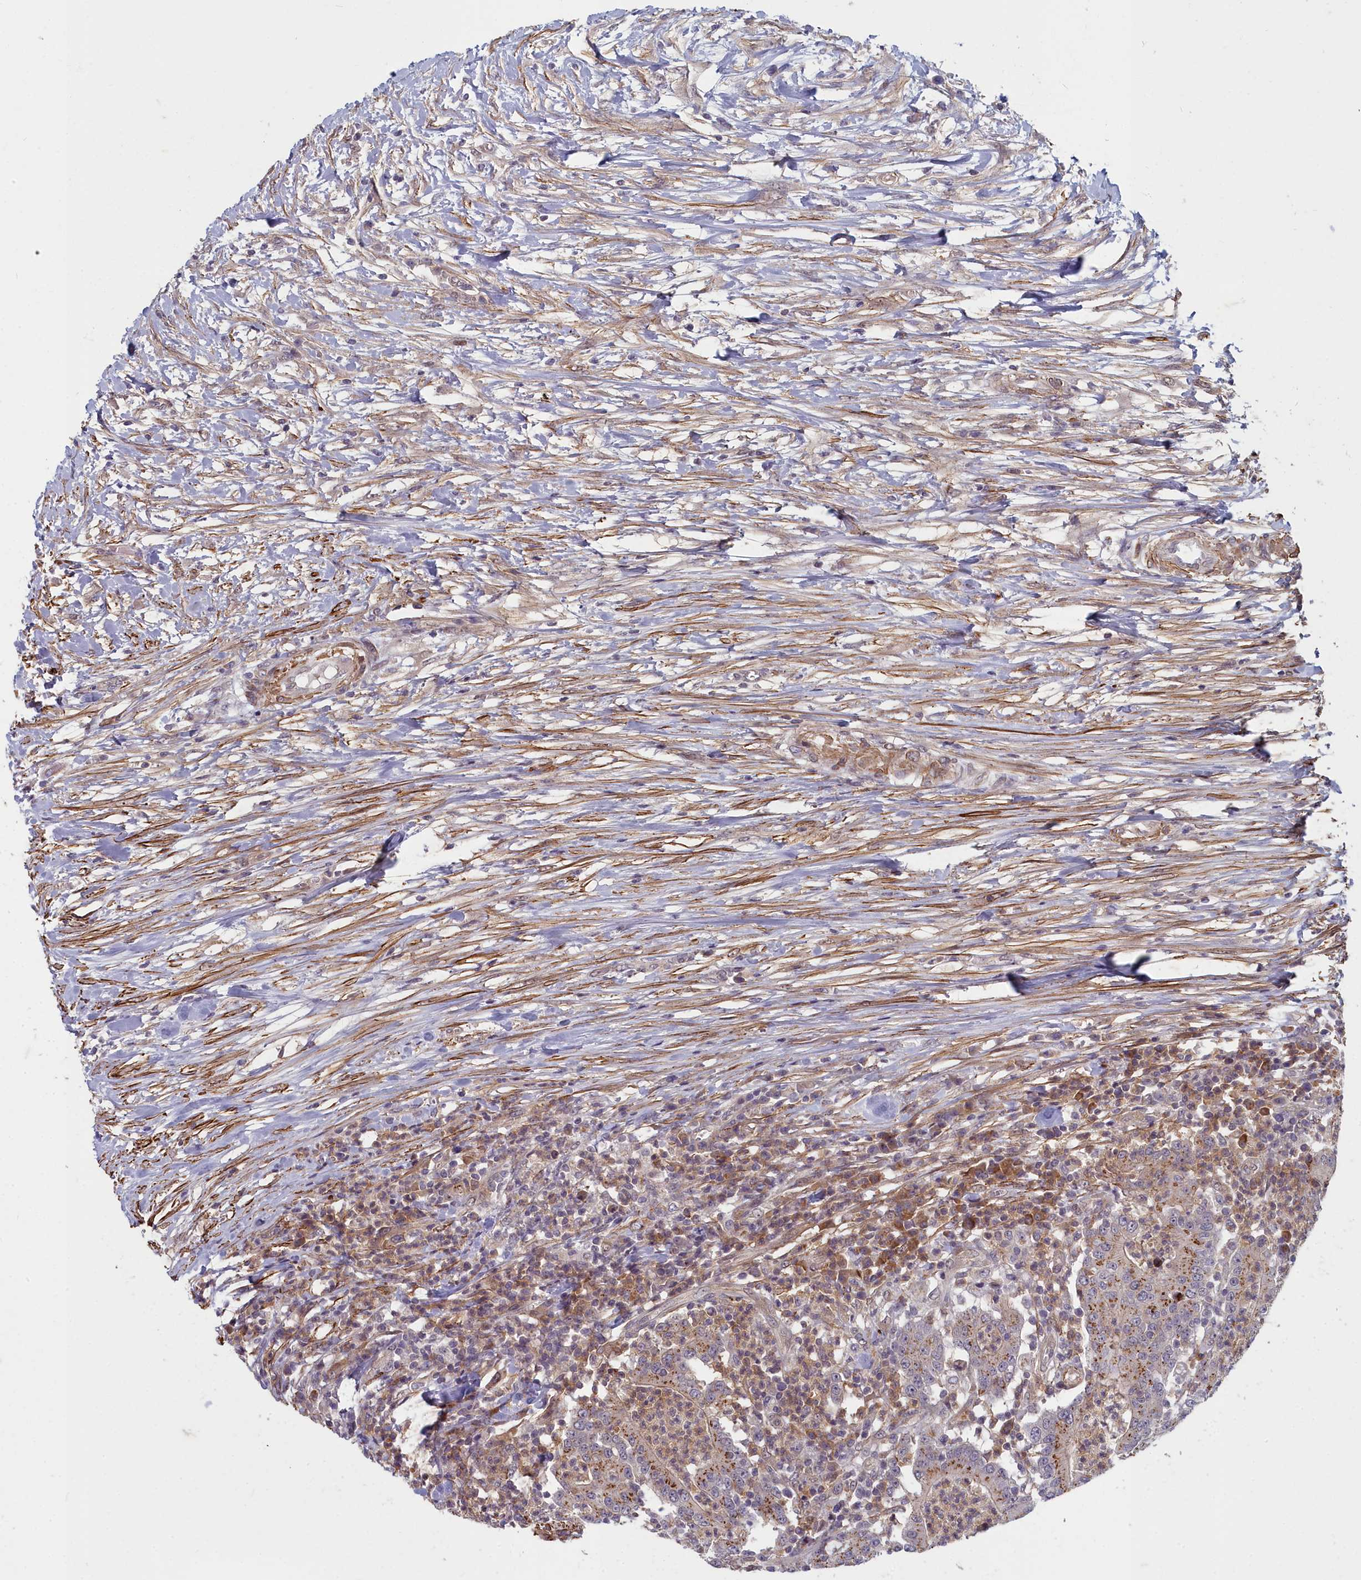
{"staining": {"intensity": "moderate", "quantity": ">75%", "location": "cytoplasmic/membranous"}, "tissue": "colorectal cancer", "cell_type": "Tumor cells", "image_type": "cancer", "snomed": [{"axis": "morphology", "description": "Adenocarcinoma, NOS"}, {"axis": "topography", "description": "Colon"}], "caption": "This is a micrograph of immunohistochemistry (IHC) staining of colorectal adenocarcinoma, which shows moderate staining in the cytoplasmic/membranous of tumor cells.", "gene": "ZNF626", "patient": {"sex": "male", "age": 83}}